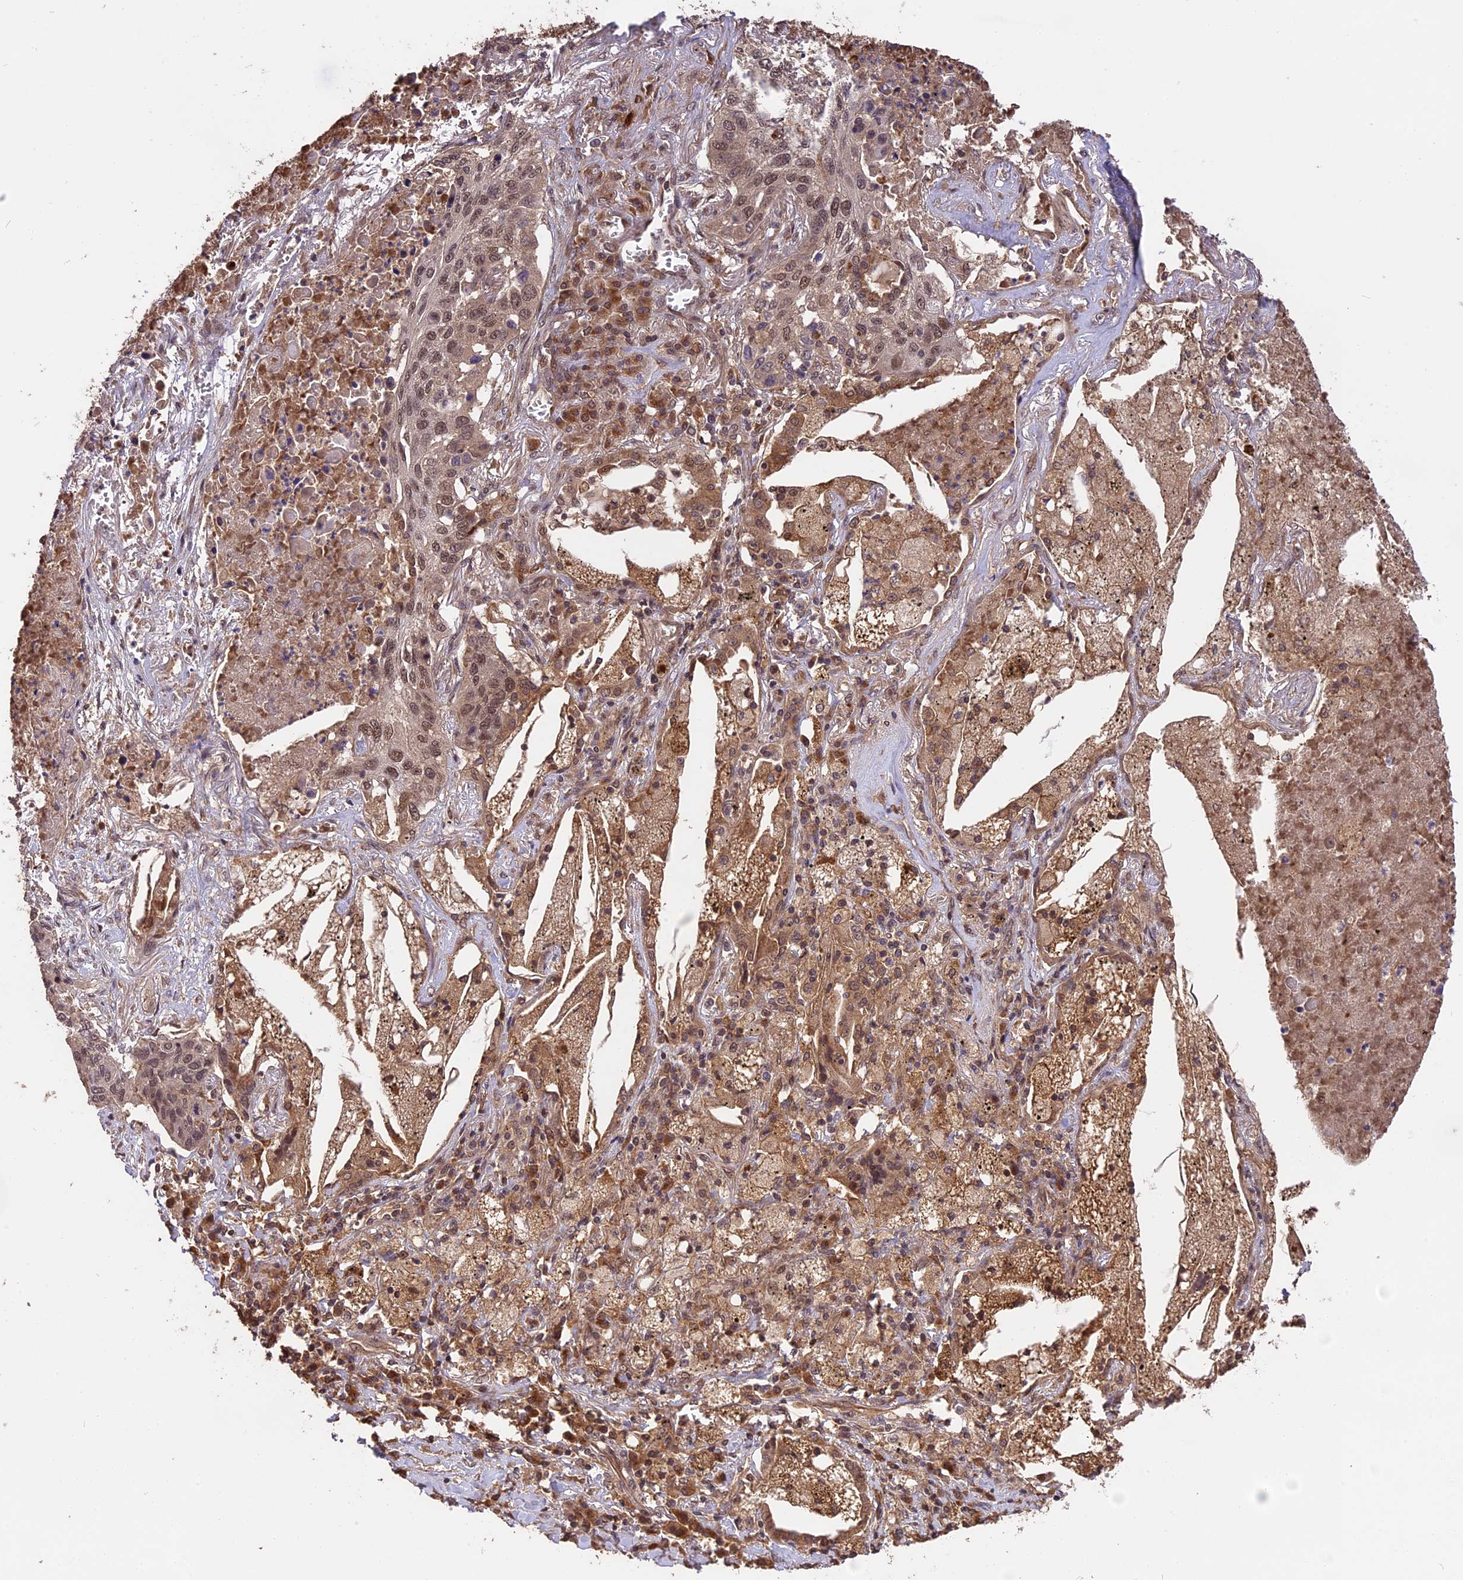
{"staining": {"intensity": "moderate", "quantity": ">75%", "location": "nuclear"}, "tissue": "lung cancer", "cell_type": "Tumor cells", "image_type": "cancer", "snomed": [{"axis": "morphology", "description": "Squamous cell carcinoma, NOS"}, {"axis": "topography", "description": "Lung"}], "caption": "Tumor cells show medium levels of moderate nuclear expression in about >75% of cells in human lung cancer (squamous cell carcinoma).", "gene": "ESCO1", "patient": {"sex": "female", "age": 63}}